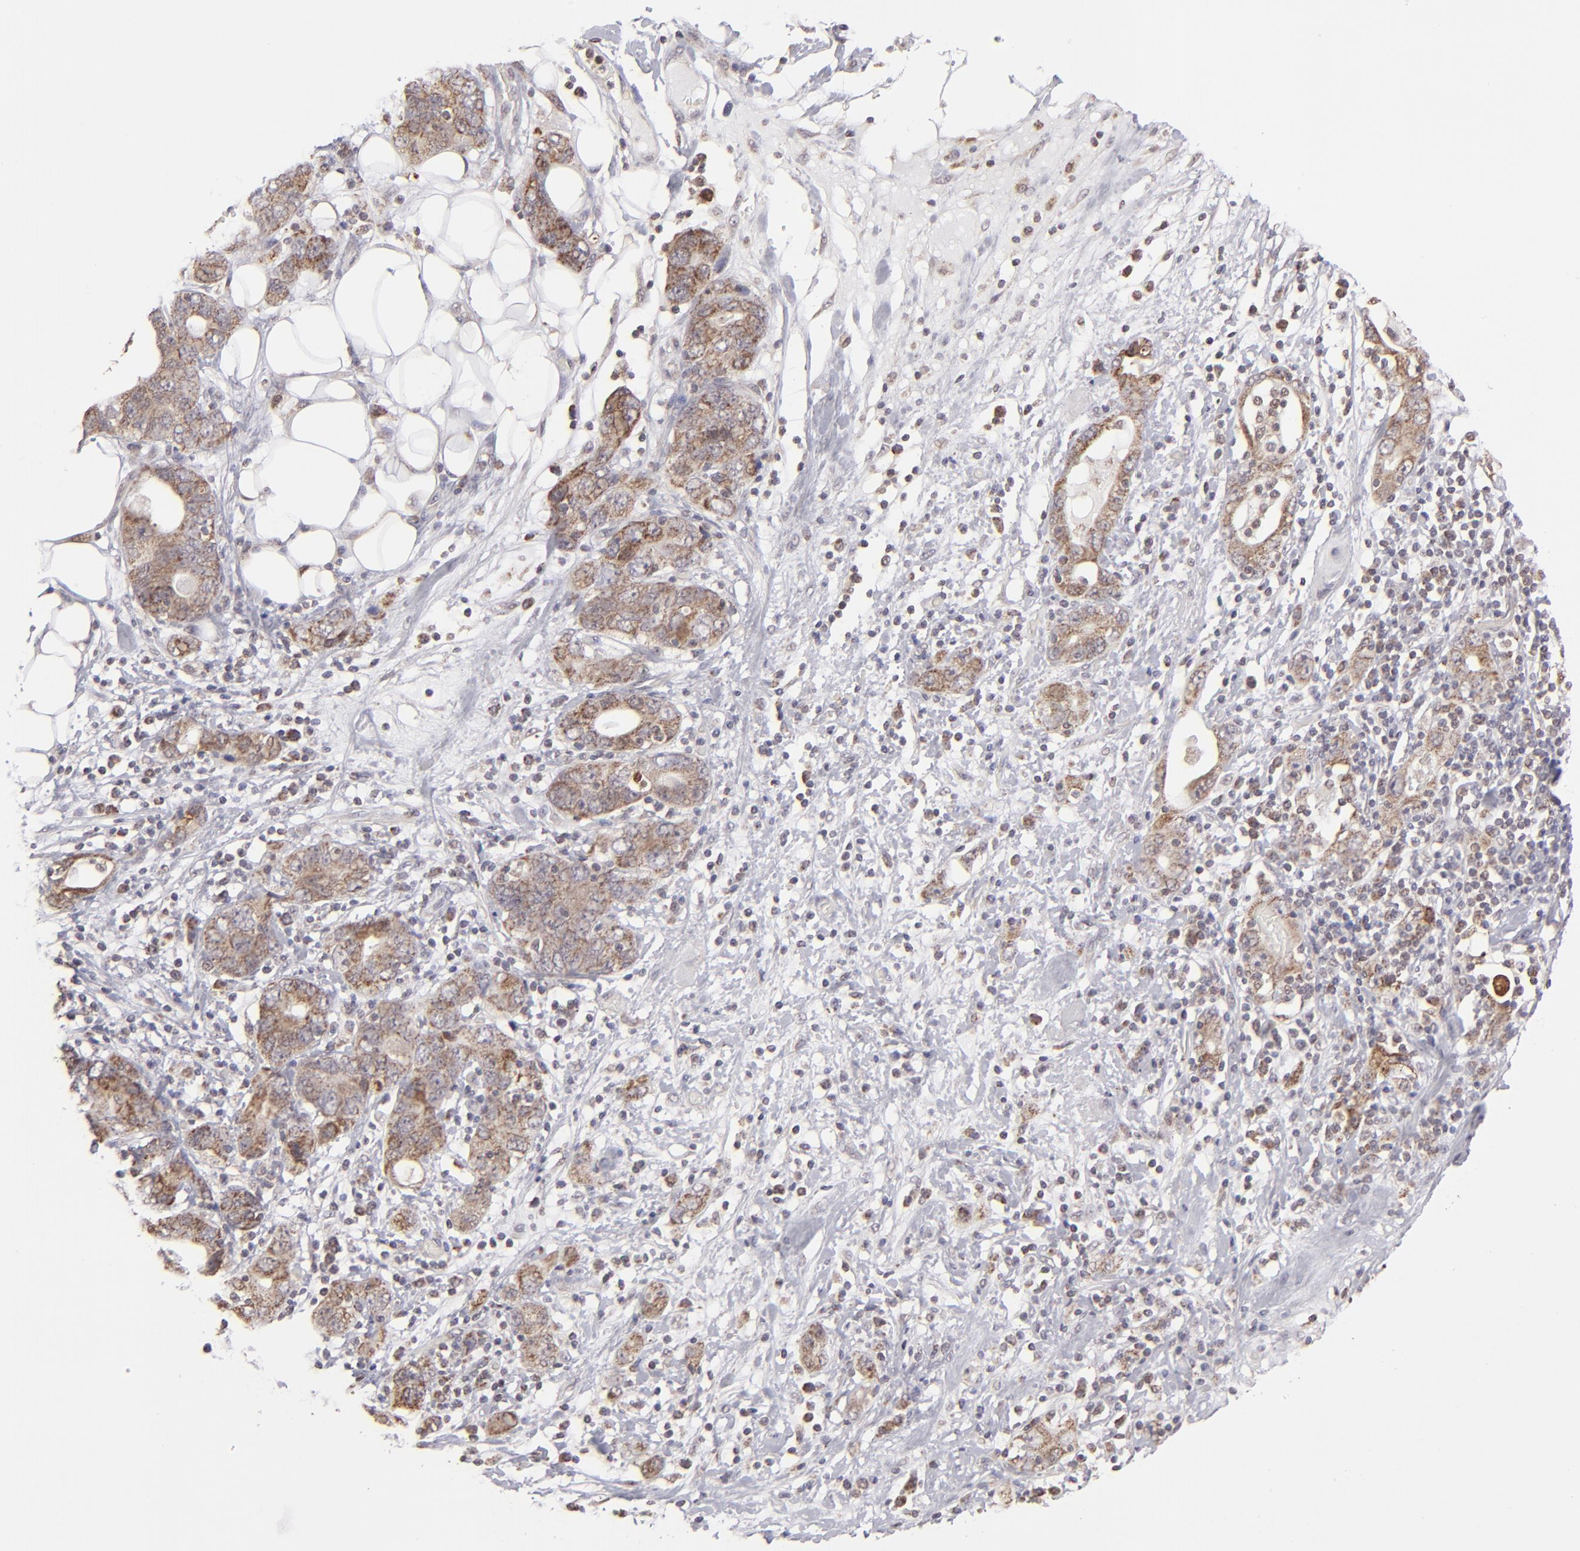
{"staining": {"intensity": "weak", "quantity": ">75%", "location": "cytoplasmic/membranous"}, "tissue": "stomach cancer", "cell_type": "Tumor cells", "image_type": "cancer", "snomed": [{"axis": "morphology", "description": "Adenocarcinoma, NOS"}, {"axis": "topography", "description": "Stomach, lower"}], "caption": "Human adenocarcinoma (stomach) stained with a brown dye demonstrates weak cytoplasmic/membranous positive positivity in about >75% of tumor cells.", "gene": "SLC15A1", "patient": {"sex": "female", "age": 93}}